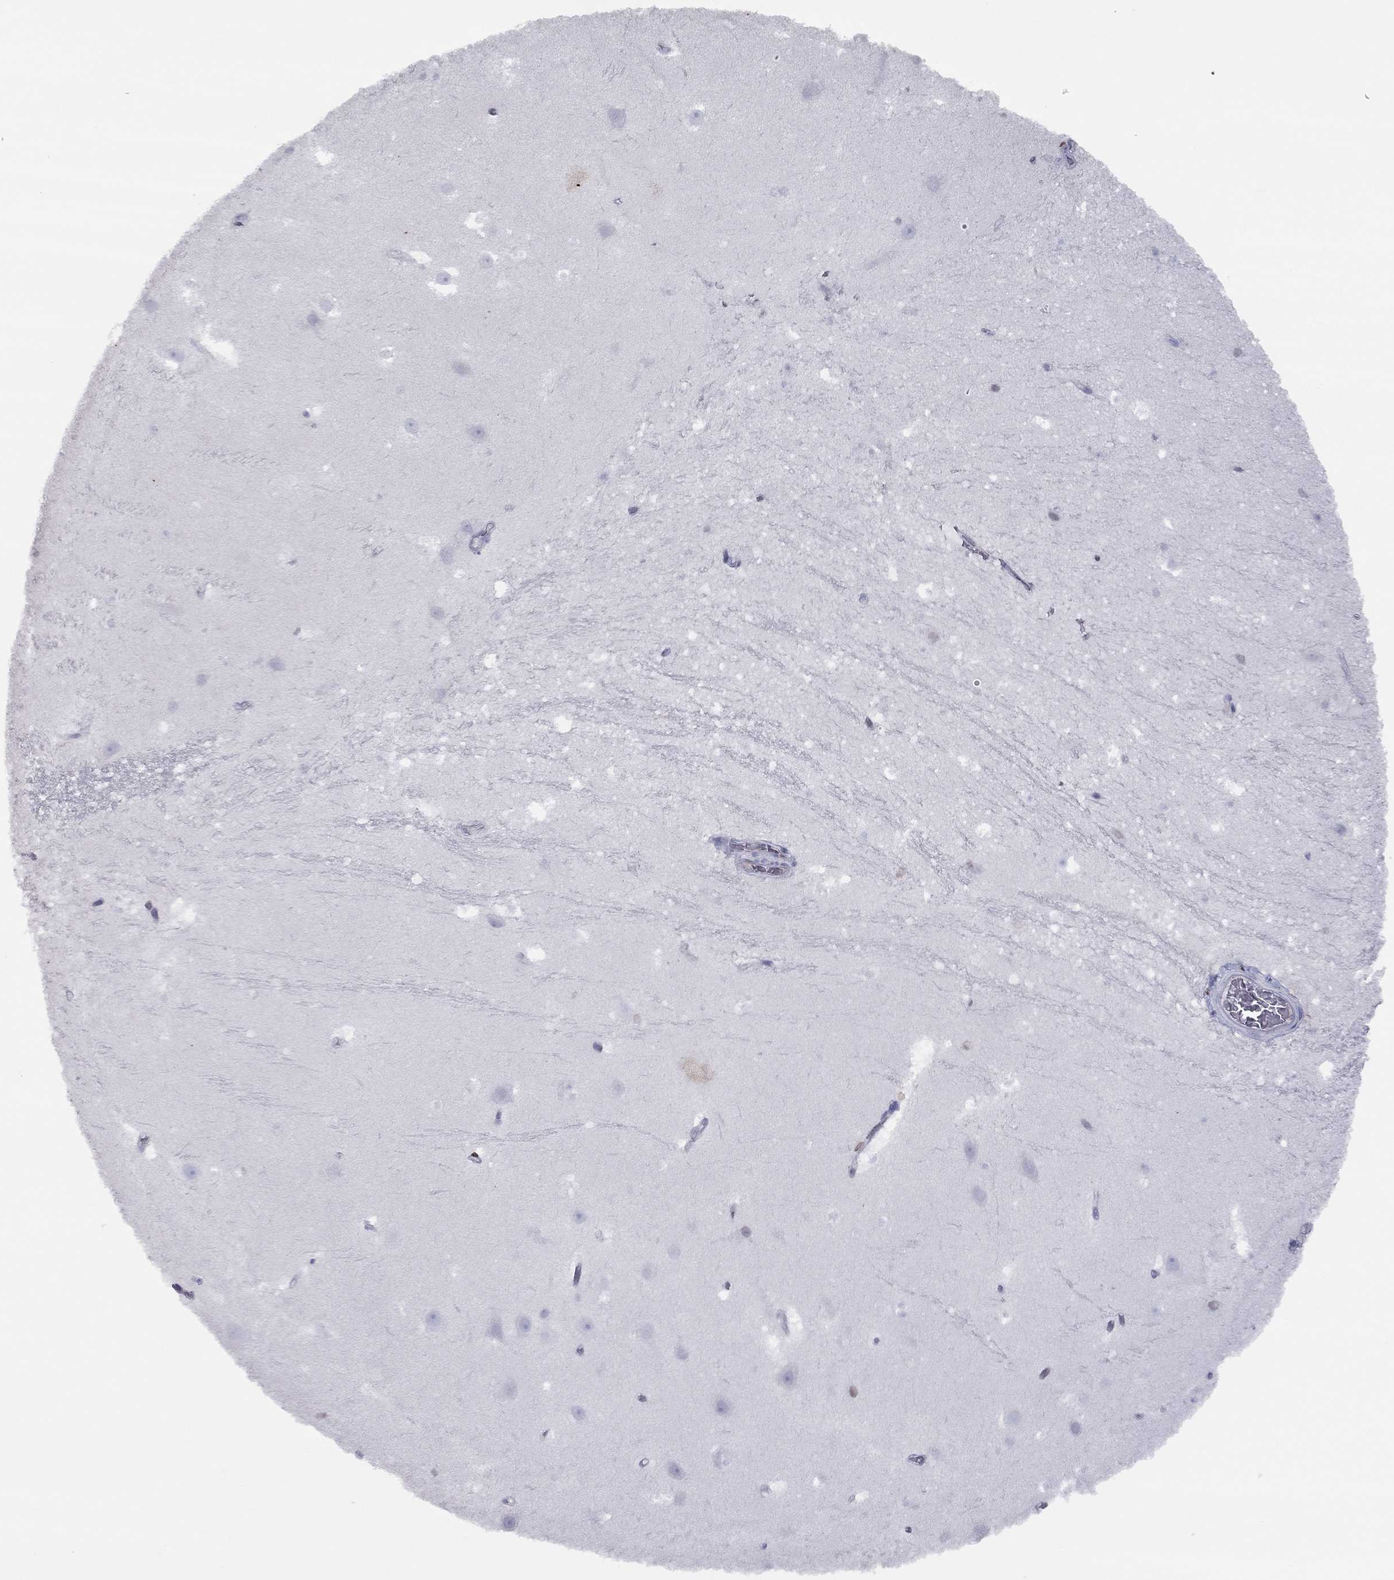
{"staining": {"intensity": "negative", "quantity": "none", "location": "none"}, "tissue": "hippocampus", "cell_type": "Glial cells", "image_type": "normal", "snomed": [{"axis": "morphology", "description": "Normal tissue, NOS"}, {"axis": "topography", "description": "Hippocampus"}], "caption": "DAB (3,3'-diaminobenzidine) immunohistochemical staining of unremarkable human hippocampus reveals no significant expression in glial cells. (Brightfield microscopy of DAB immunohistochemistry (IHC) at high magnification).", "gene": "ESPL1", "patient": {"sex": "male", "age": 26}}